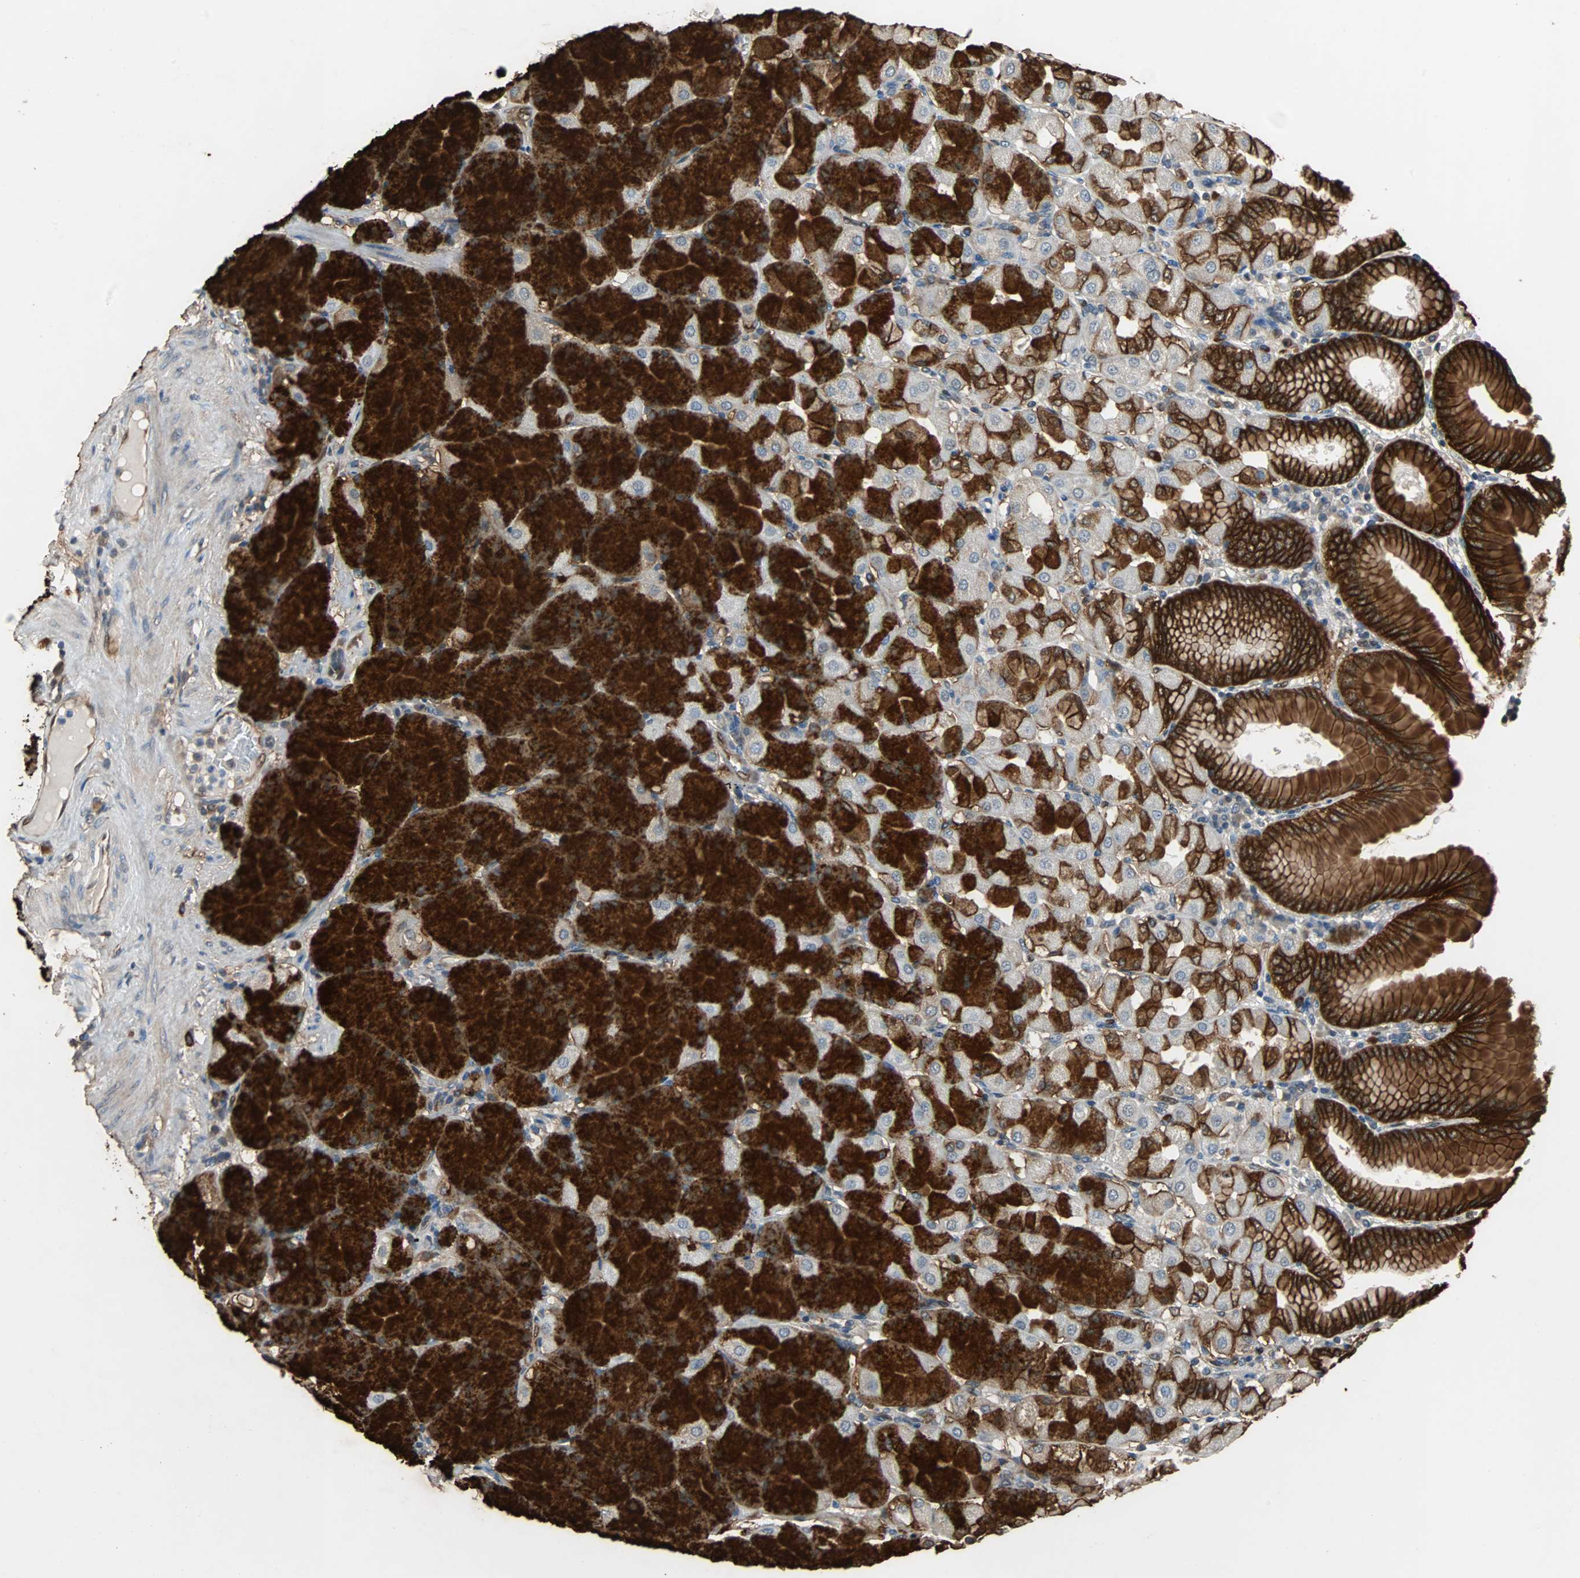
{"staining": {"intensity": "strong", "quantity": ">75%", "location": "cytoplasmic/membranous"}, "tissue": "stomach", "cell_type": "Glandular cells", "image_type": "normal", "snomed": [{"axis": "morphology", "description": "Normal tissue, NOS"}, {"axis": "topography", "description": "Stomach, upper"}], "caption": "IHC histopathology image of normal stomach: human stomach stained using immunohistochemistry (IHC) displays high levels of strong protein expression localized specifically in the cytoplasmic/membranous of glandular cells, appearing as a cytoplasmic/membranous brown color.", "gene": "NDRG1", "patient": {"sex": "female", "age": 56}}